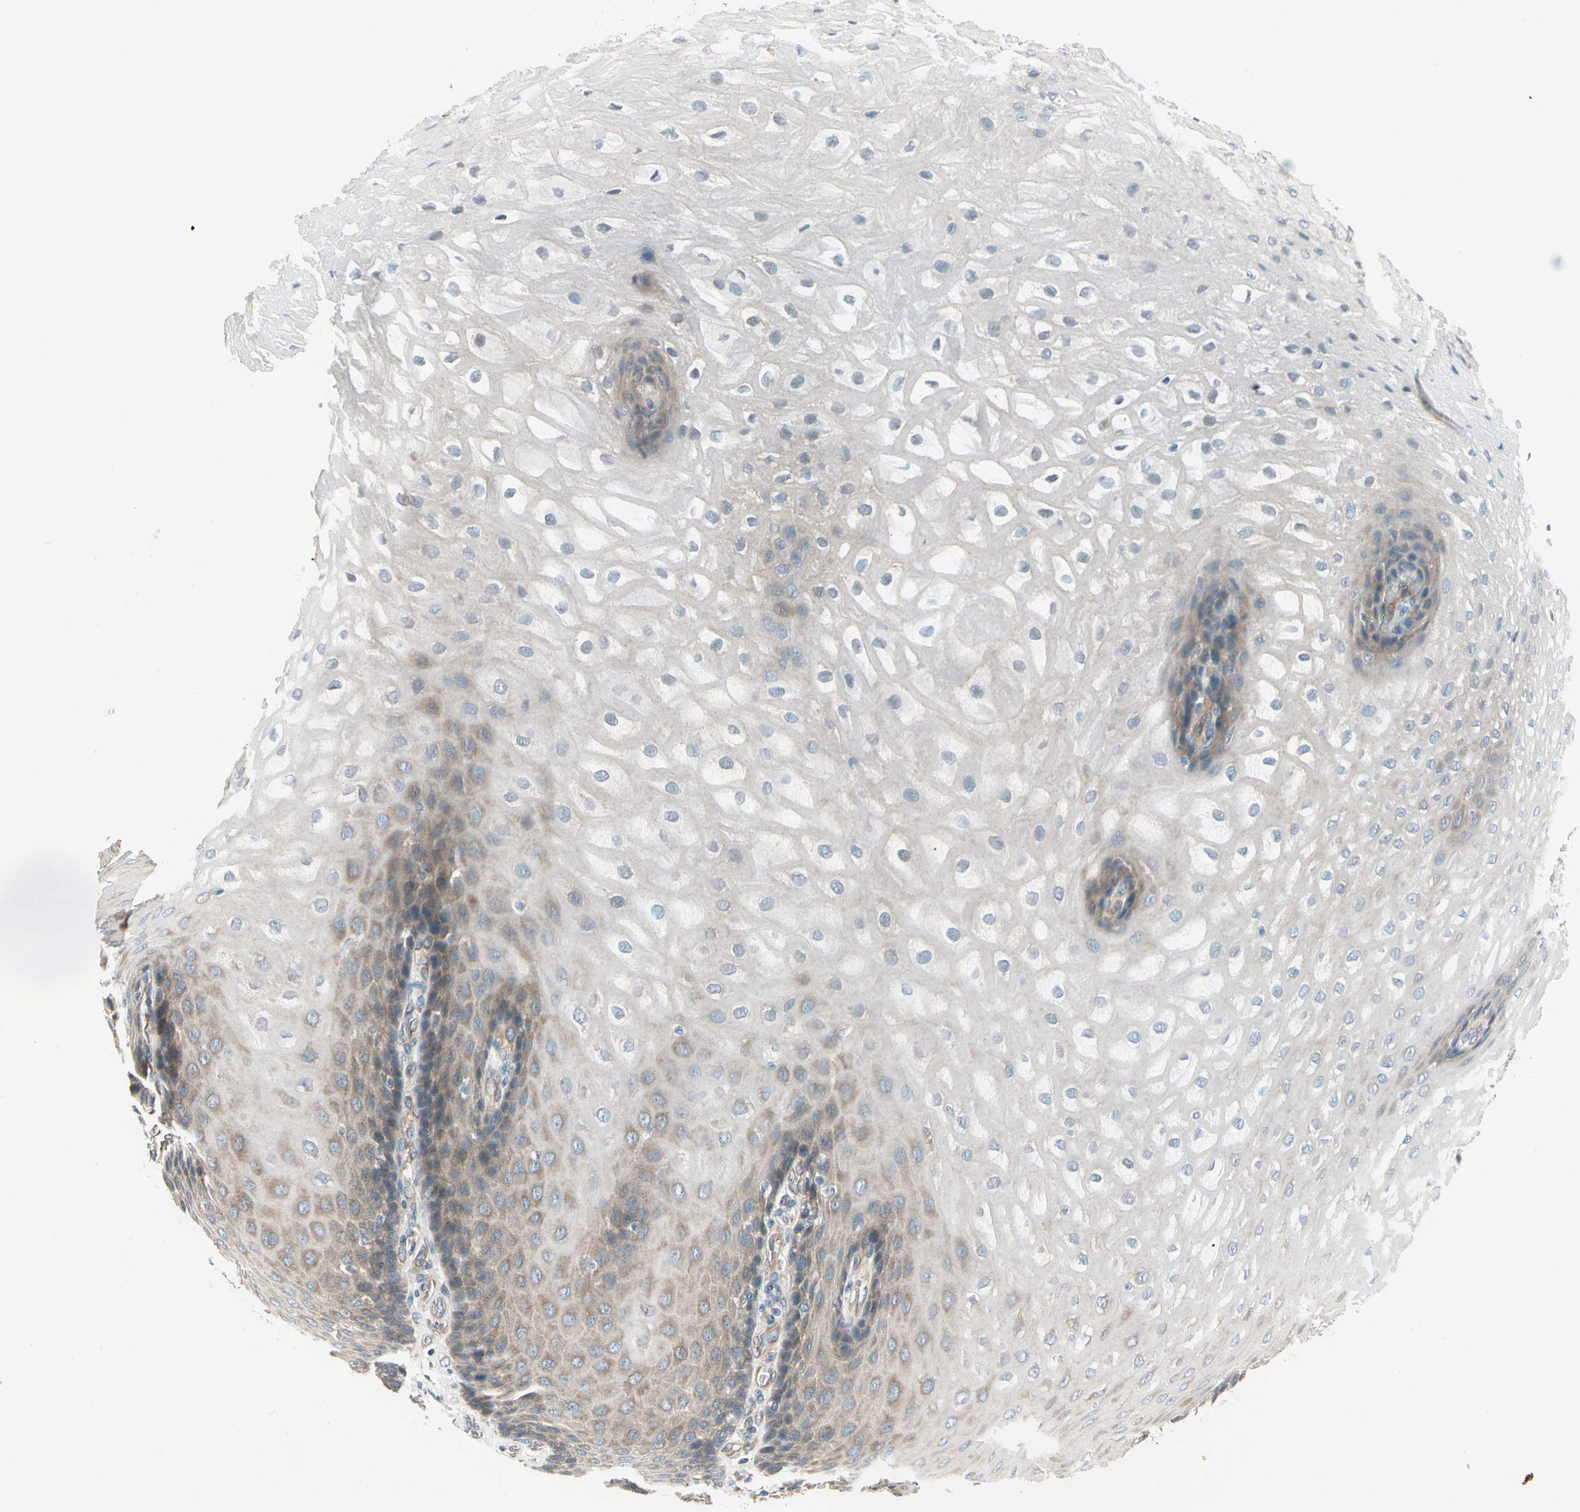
{"staining": {"intensity": "moderate", "quantity": "25%-75%", "location": "cytoplasmic/membranous"}, "tissue": "esophagus", "cell_type": "Squamous epithelial cells", "image_type": "normal", "snomed": [{"axis": "morphology", "description": "Normal tissue, NOS"}, {"axis": "morphology", "description": "Adenocarcinoma, NOS"}, {"axis": "topography", "description": "Esophagus"}, {"axis": "topography", "description": "Stomach"}], "caption": "Immunohistochemistry micrograph of unremarkable esophagus stained for a protein (brown), which displays medium levels of moderate cytoplasmic/membranous positivity in approximately 25%-75% of squamous epithelial cells.", "gene": "ROCK2", "patient": {"sex": "male", "age": 62}}